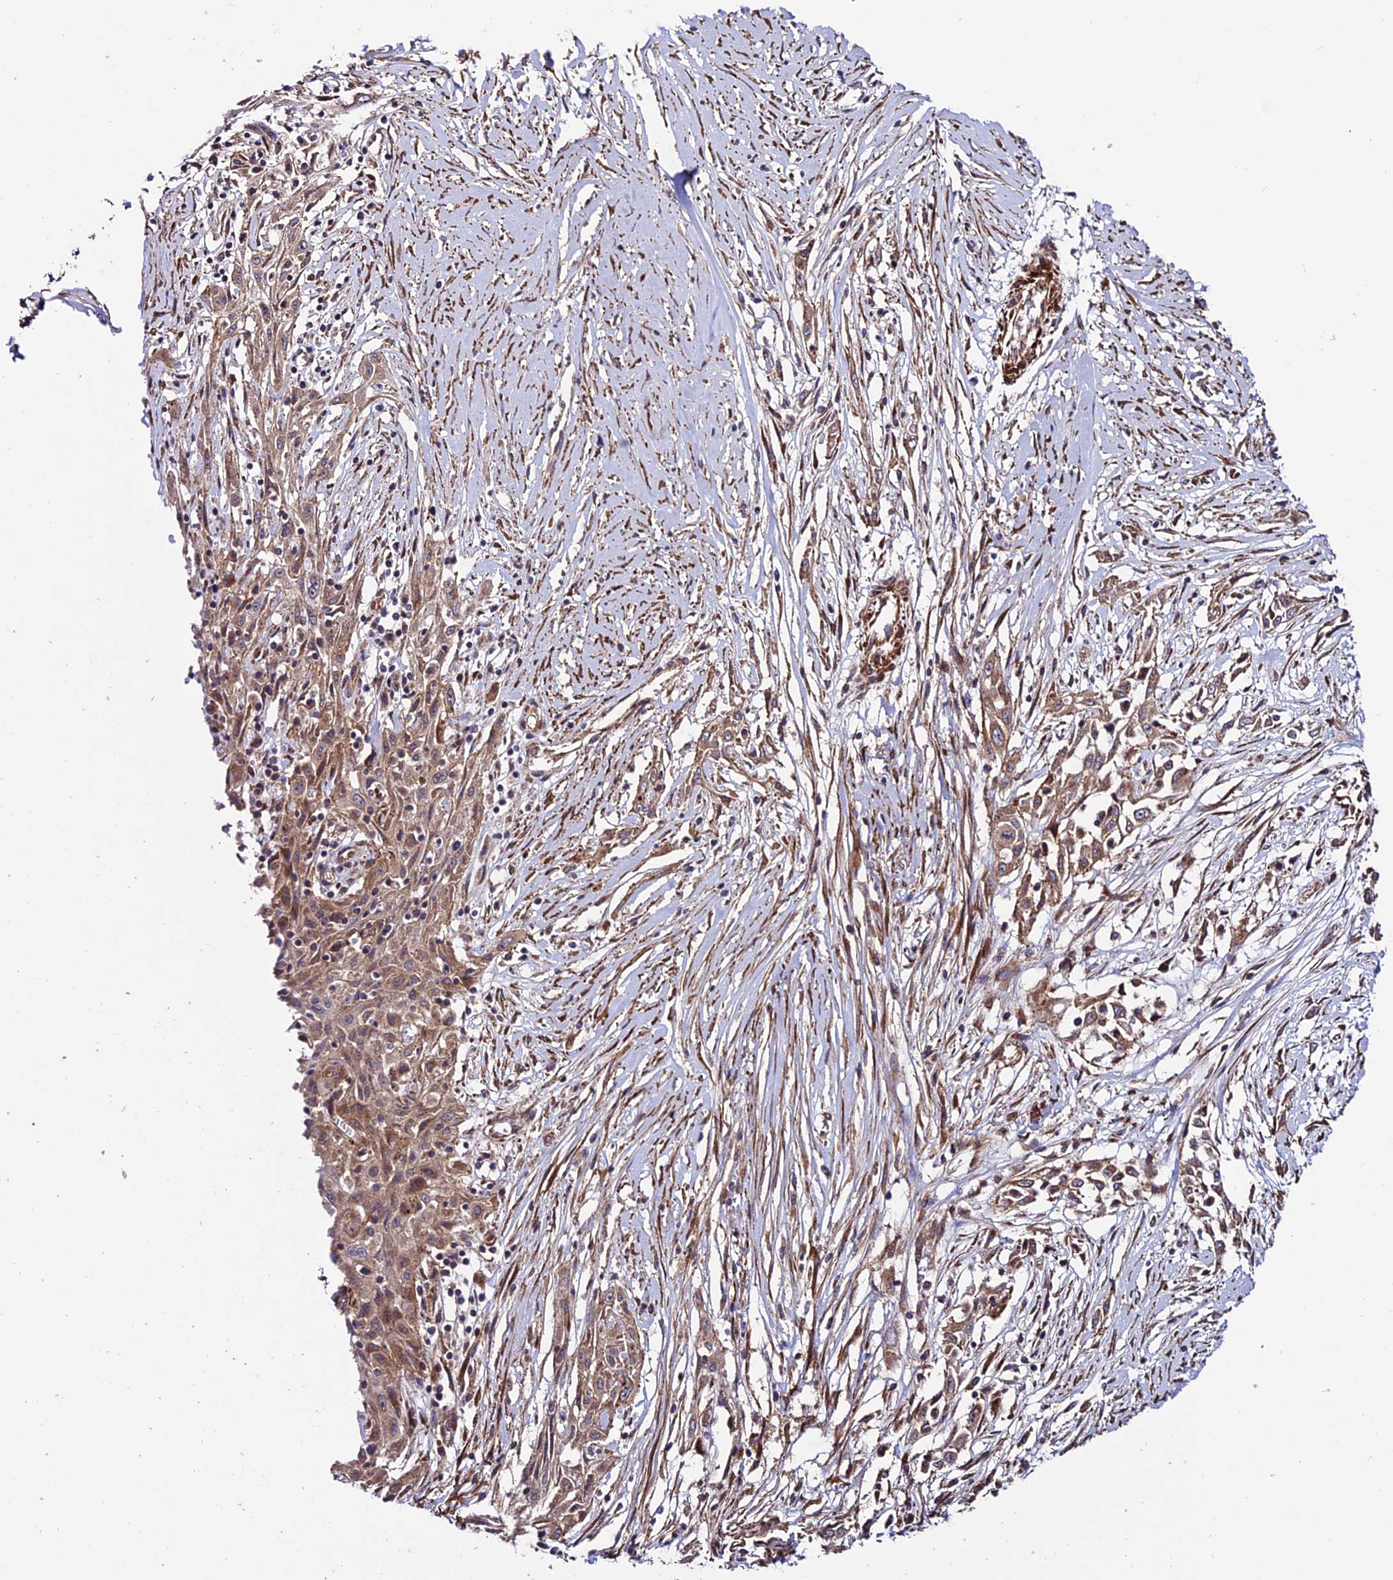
{"staining": {"intensity": "moderate", "quantity": ">75%", "location": "cytoplasmic/membranous"}, "tissue": "skin cancer", "cell_type": "Tumor cells", "image_type": "cancer", "snomed": [{"axis": "morphology", "description": "Squamous cell carcinoma, NOS"}, {"axis": "morphology", "description": "Squamous cell carcinoma, metastatic, NOS"}, {"axis": "topography", "description": "Skin"}, {"axis": "topography", "description": "Lymph node"}], "caption": "Metastatic squamous cell carcinoma (skin) stained with a brown dye exhibits moderate cytoplasmic/membranous positive positivity in about >75% of tumor cells.", "gene": "TNIP3", "patient": {"sex": "male", "age": 75}}